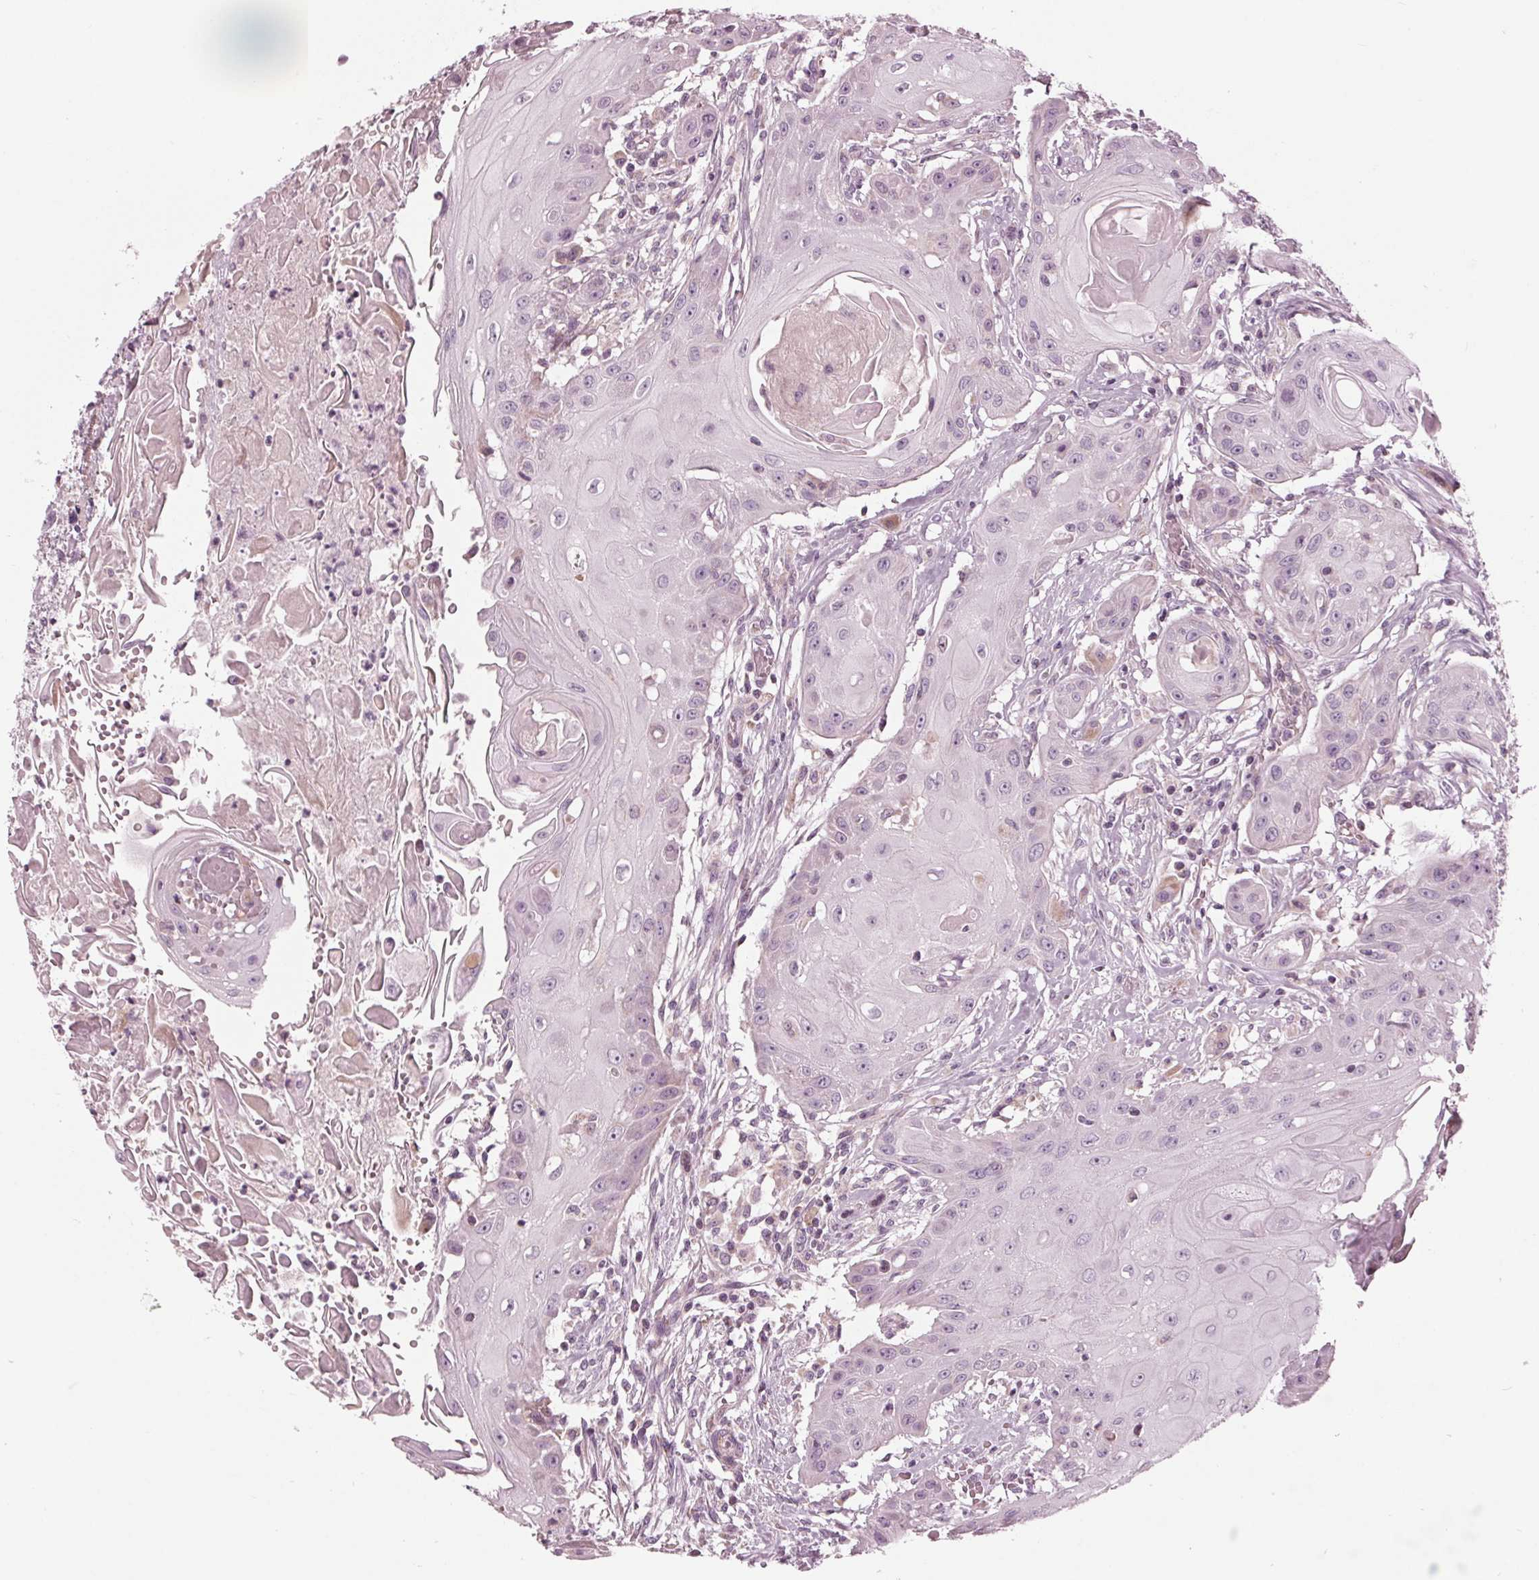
{"staining": {"intensity": "negative", "quantity": "none", "location": "none"}, "tissue": "head and neck cancer", "cell_type": "Tumor cells", "image_type": "cancer", "snomed": [{"axis": "morphology", "description": "Squamous cell carcinoma, NOS"}, {"axis": "topography", "description": "Oral tissue"}, {"axis": "topography", "description": "Head-Neck"}, {"axis": "topography", "description": "Neck, NOS"}], "caption": "Photomicrograph shows no protein expression in tumor cells of head and neck squamous cell carcinoma tissue. (DAB IHC visualized using brightfield microscopy, high magnification).", "gene": "CLN6", "patient": {"sex": "female", "age": 55}}